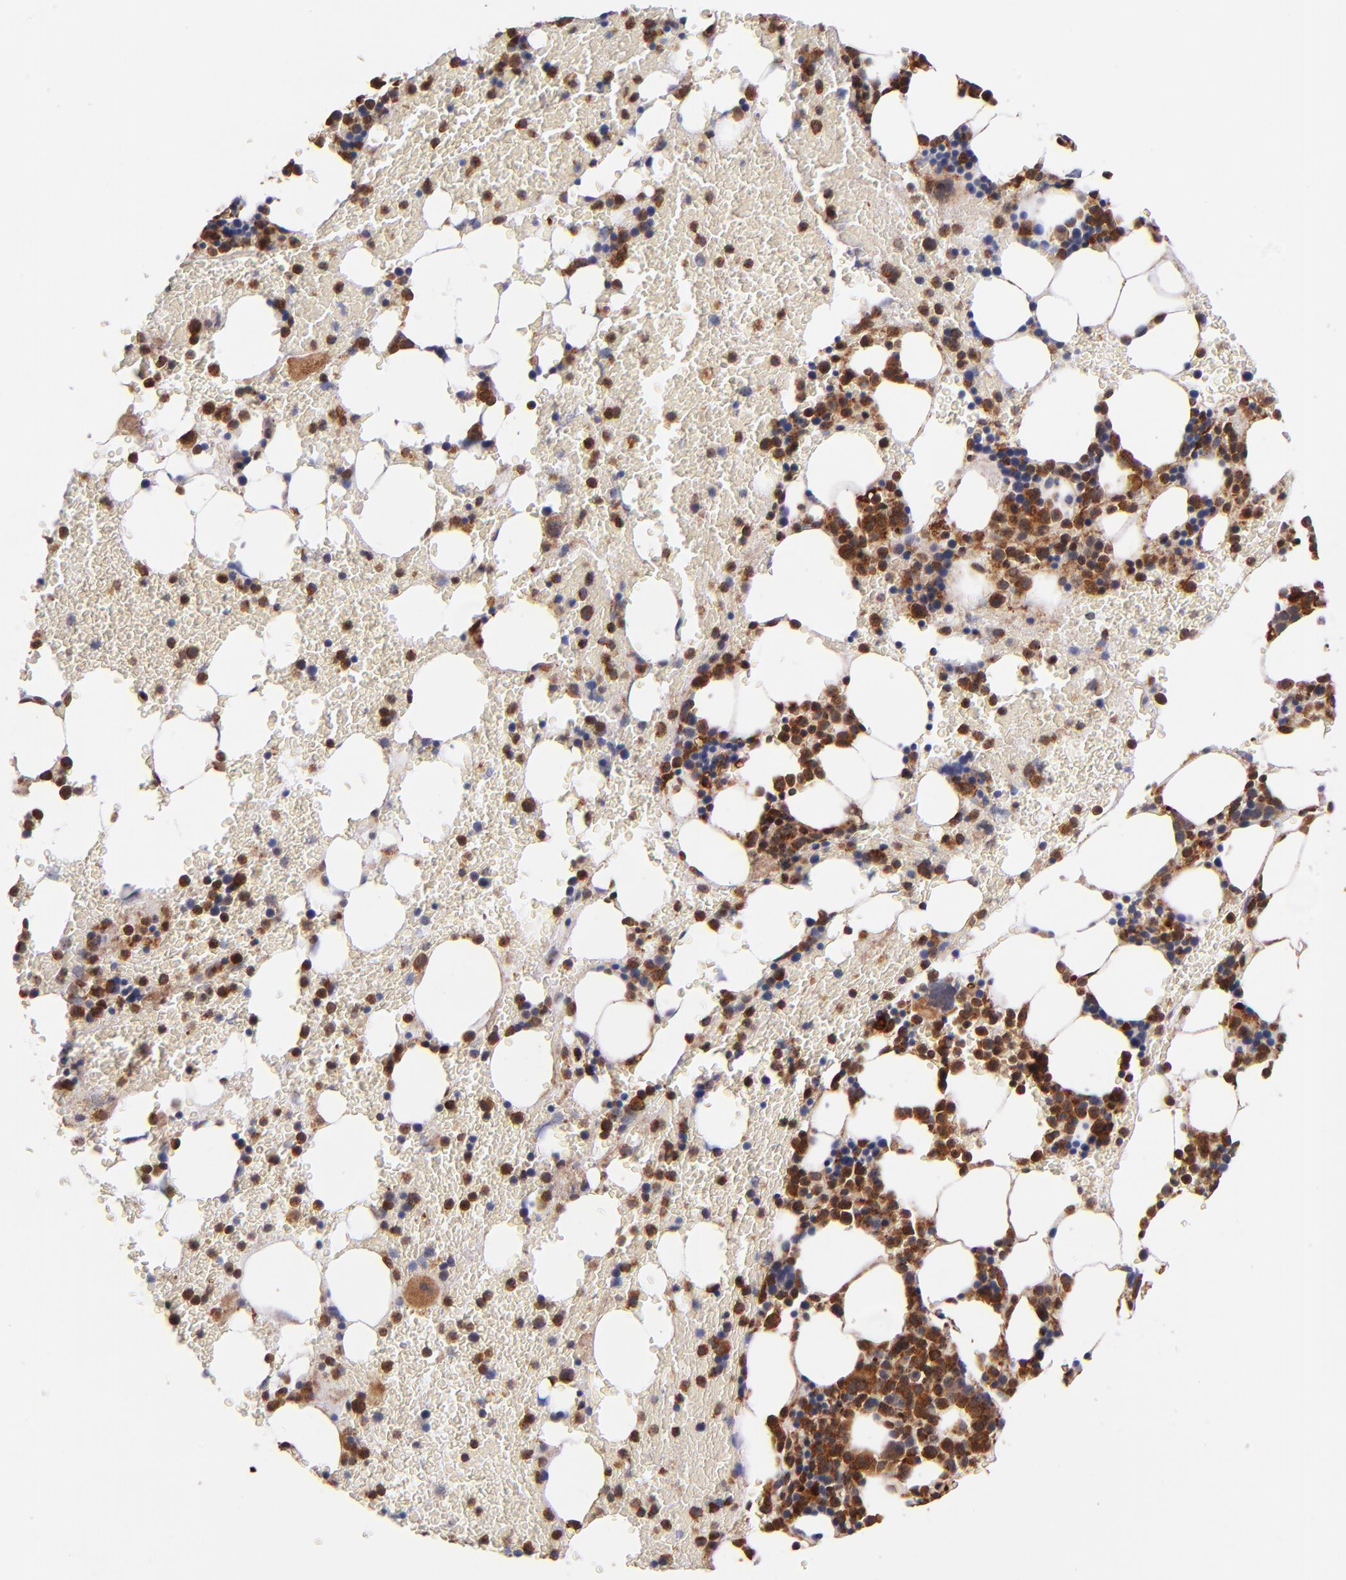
{"staining": {"intensity": "strong", "quantity": ">75%", "location": "cytoplasmic/membranous,nuclear"}, "tissue": "bone marrow", "cell_type": "Hematopoietic cells", "image_type": "normal", "snomed": [{"axis": "morphology", "description": "Normal tissue, NOS"}, {"axis": "topography", "description": "Bone marrow"}], "caption": "Immunohistochemical staining of unremarkable human bone marrow reveals >75% levels of strong cytoplasmic/membranous,nuclear protein staining in about >75% of hematopoietic cells. (IHC, brightfield microscopy, high magnification).", "gene": "STX8", "patient": {"sex": "female", "age": 84}}